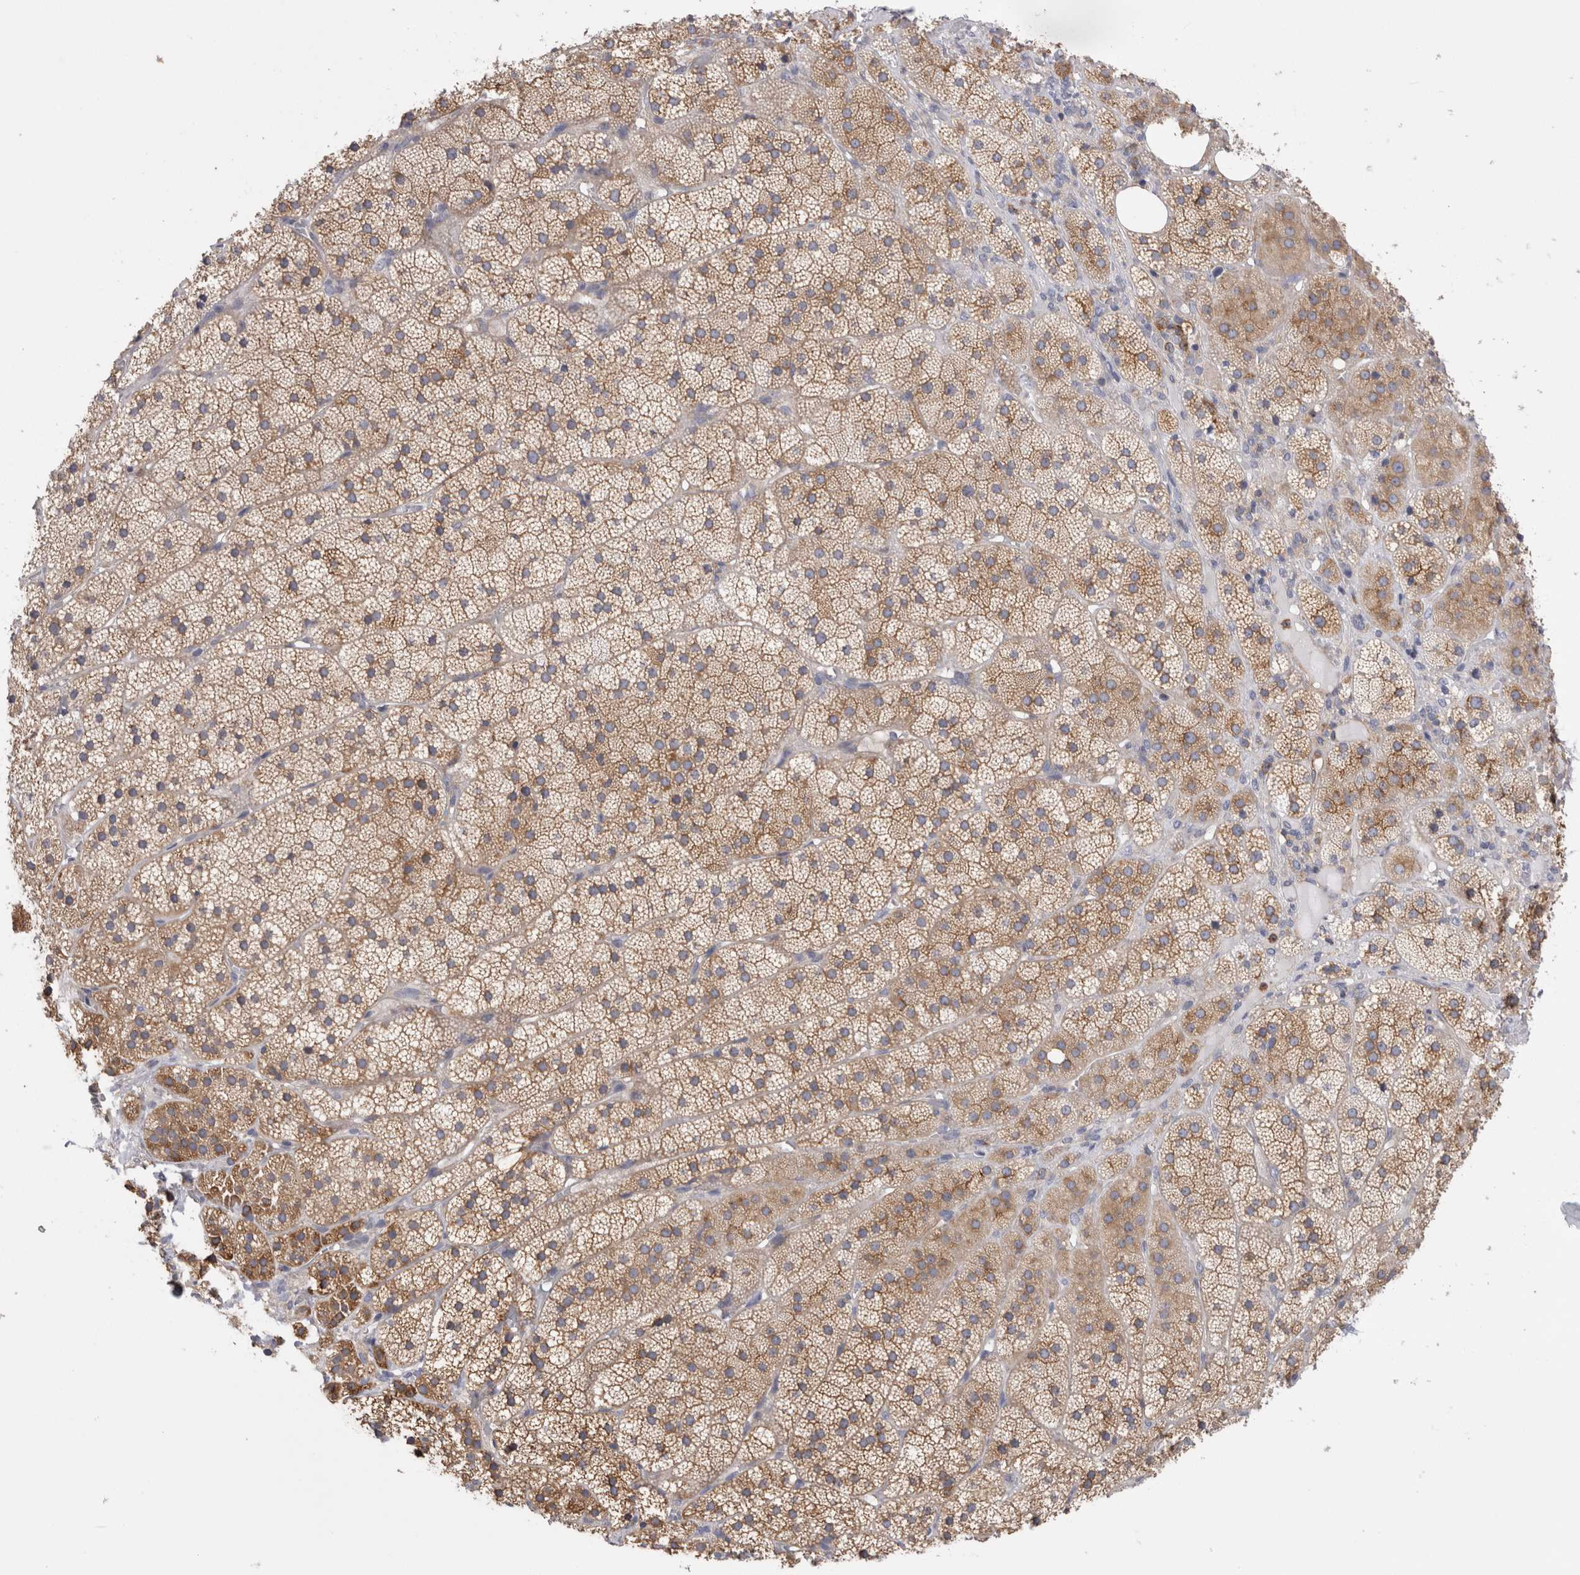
{"staining": {"intensity": "moderate", "quantity": ">75%", "location": "cytoplasmic/membranous"}, "tissue": "adrenal gland", "cell_type": "Glandular cells", "image_type": "normal", "snomed": [{"axis": "morphology", "description": "Normal tissue, NOS"}, {"axis": "topography", "description": "Adrenal gland"}], "caption": "DAB immunohistochemical staining of benign adrenal gland exhibits moderate cytoplasmic/membranous protein staining in about >75% of glandular cells.", "gene": "RAB11FIP1", "patient": {"sex": "female", "age": 44}}